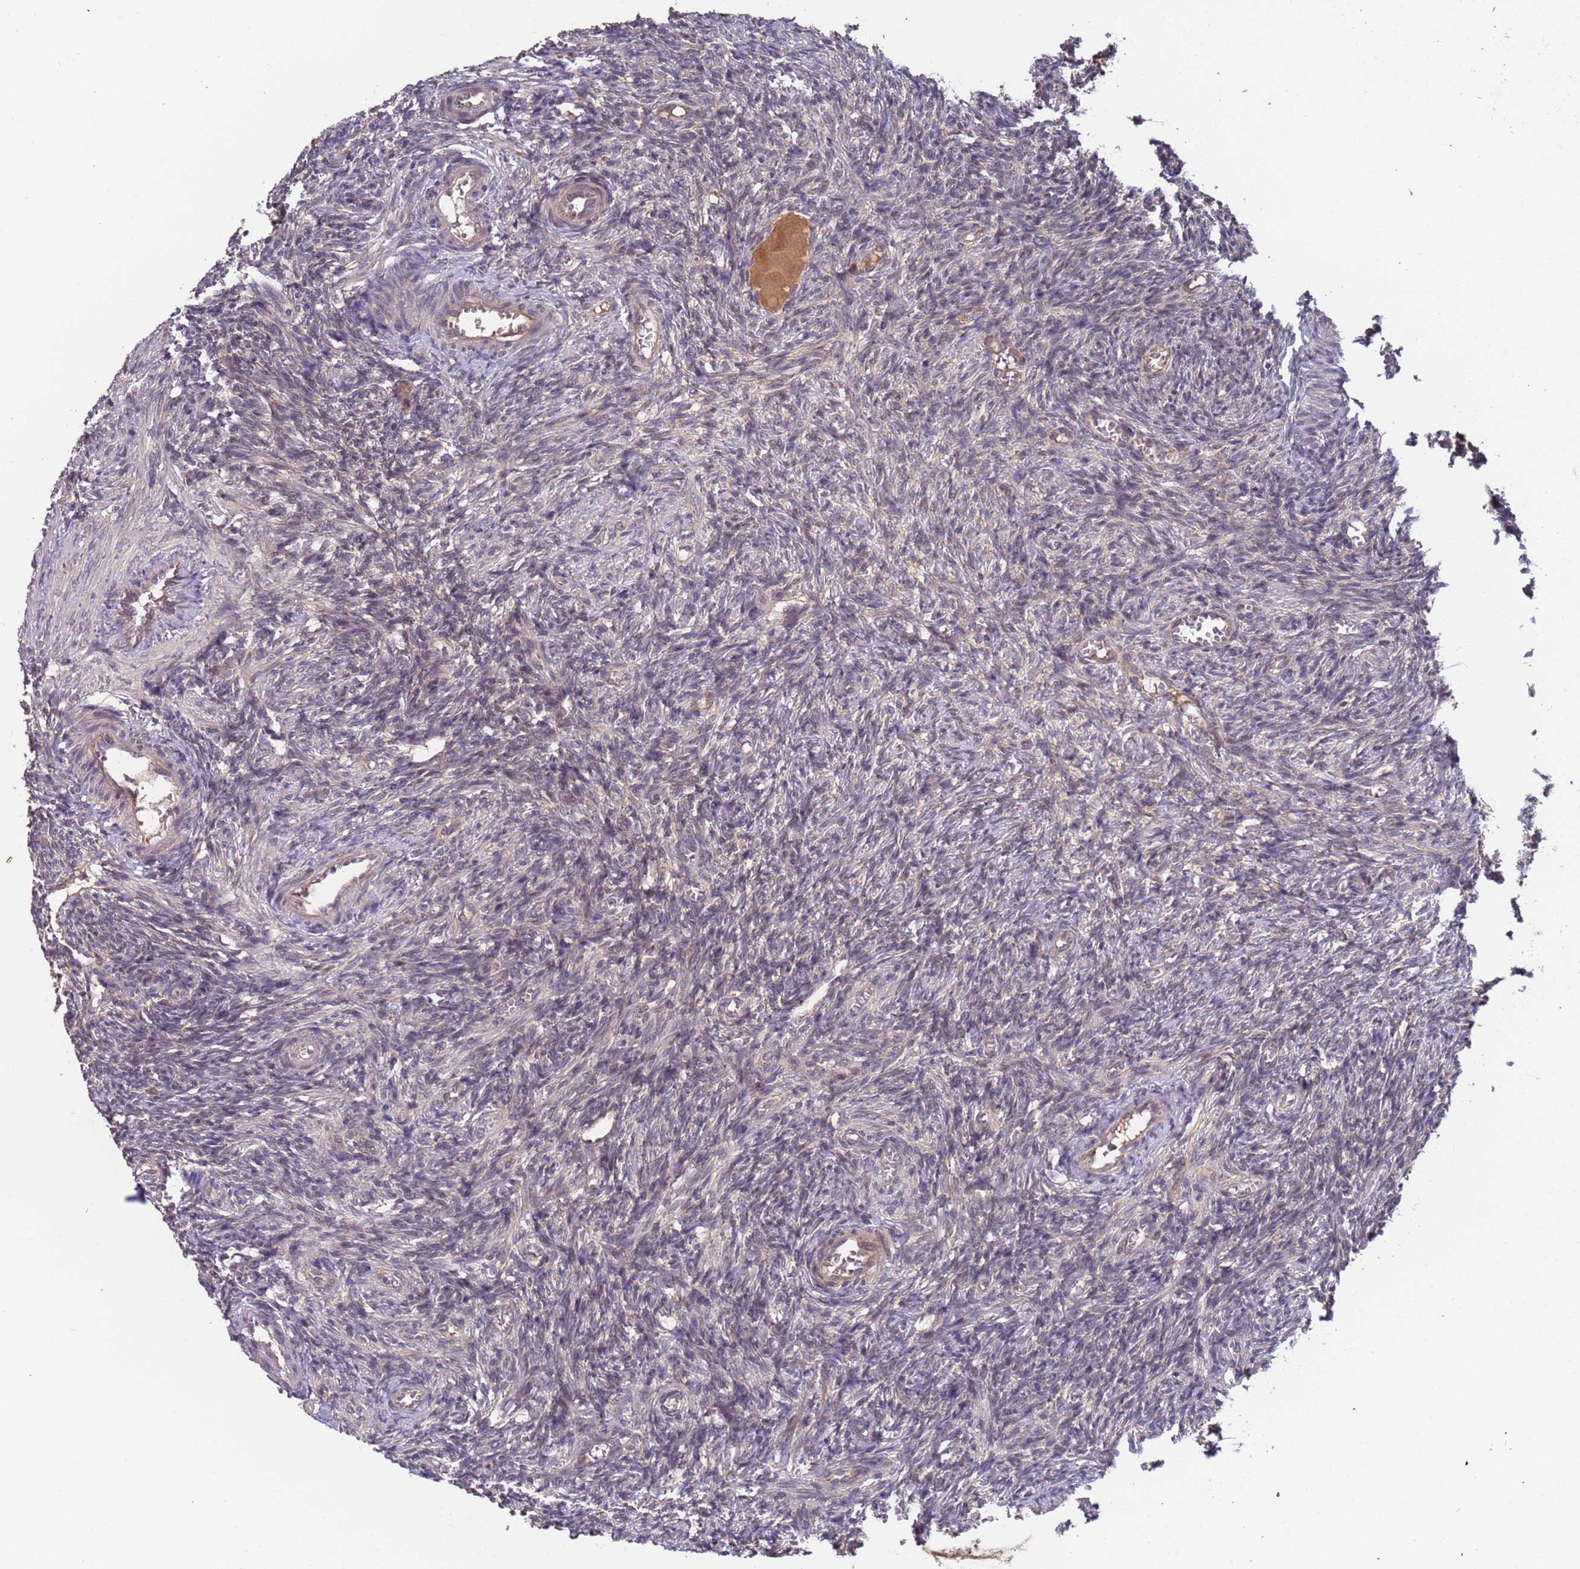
{"staining": {"intensity": "moderate", "quantity": ">75%", "location": "cytoplasmic/membranous"}, "tissue": "ovary", "cell_type": "Follicle cells", "image_type": "normal", "snomed": [{"axis": "morphology", "description": "Normal tissue, NOS"}, {"axis": "topography", "description": "Ovary"}], "caption": "Follicle cells demonstrate moderate cytoplasmic/membranous expression in about >75% of cells in benign ovary.", "gene": "OR5A2", "patient": {"sex": "female", "age": 27}}